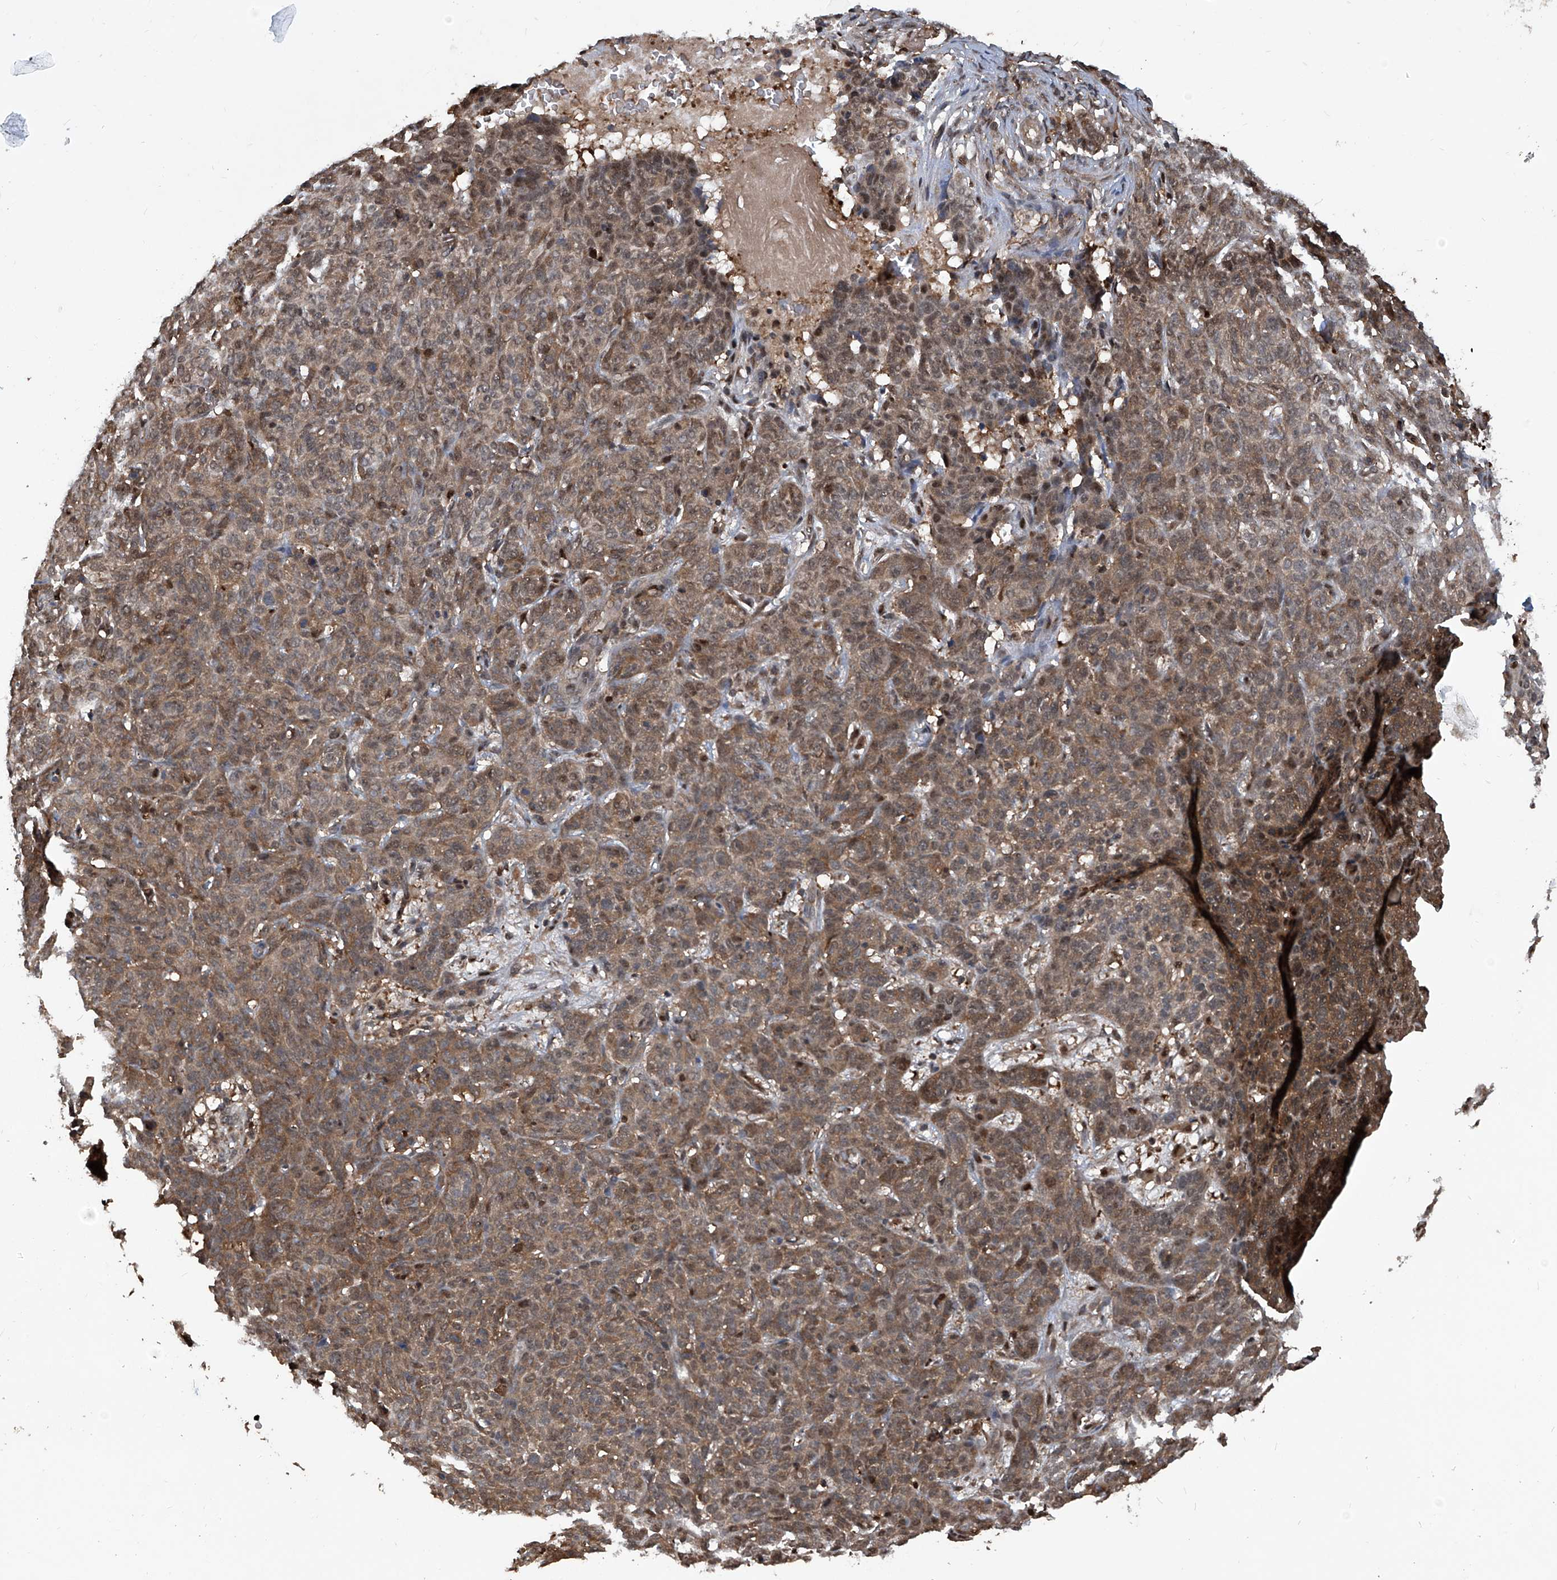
{"staining": {"intensity": "weak", "quantity": ">75%", "location": "cytoplasmic/membranous,nuclear"}, "tissue": "skin cancer", "cell_type": "Tumor cells", "image_type": "cancer", "snomed": [{"axis": "morphology", "description": "Basal cell carcinoma"}, {"axis": "topography", "description": "Skin"}], "caption": "Protein analysis of skin basal cell carcinoma tissue reveals weak cytoplasmic/membranous and nuclear positivity in about >75% of tumor cells.", "gene": "PSMB1", "patient": {"sex": "male", "age": 85}}